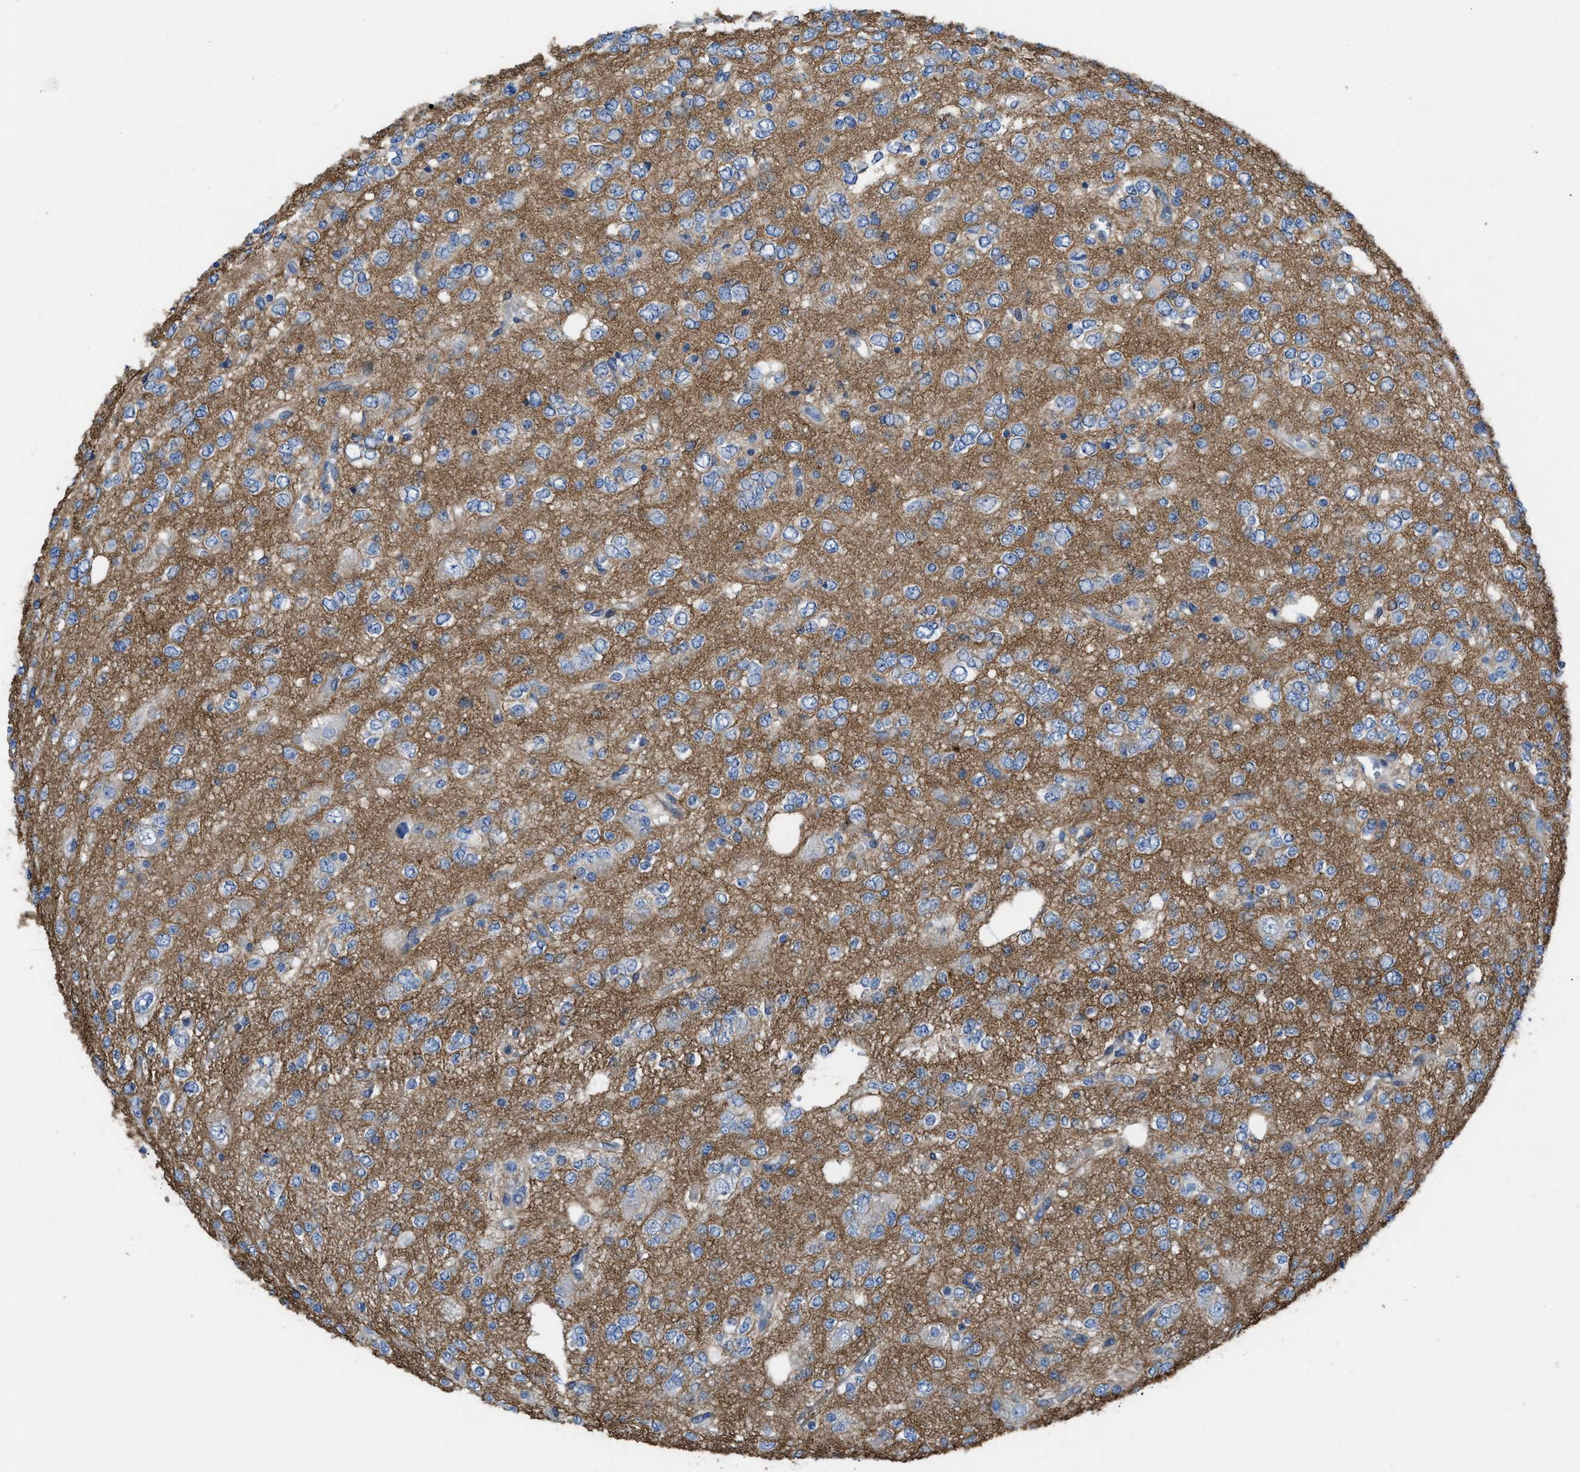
{"staining": {"intensity": "negative", "quantity": "none", "location": "none"}, "tissue": "glioma", "cell_type": "Tumor cells", "image_type": "cancer", "snomed": [{"axis": "morphology", "description": "Glioma, malignant, Low grade"}, {"axis": "topography", "description": "Brain"}], "caption": "This image is of malignant glioma (low-grade) stained with immunohistochemistry to label a protein in brown with the nuclei are counter-stained blue. There is no expression in tumor cells.", "gene": "MYO18A", "patient": {"sex": "male", "age": 38}}